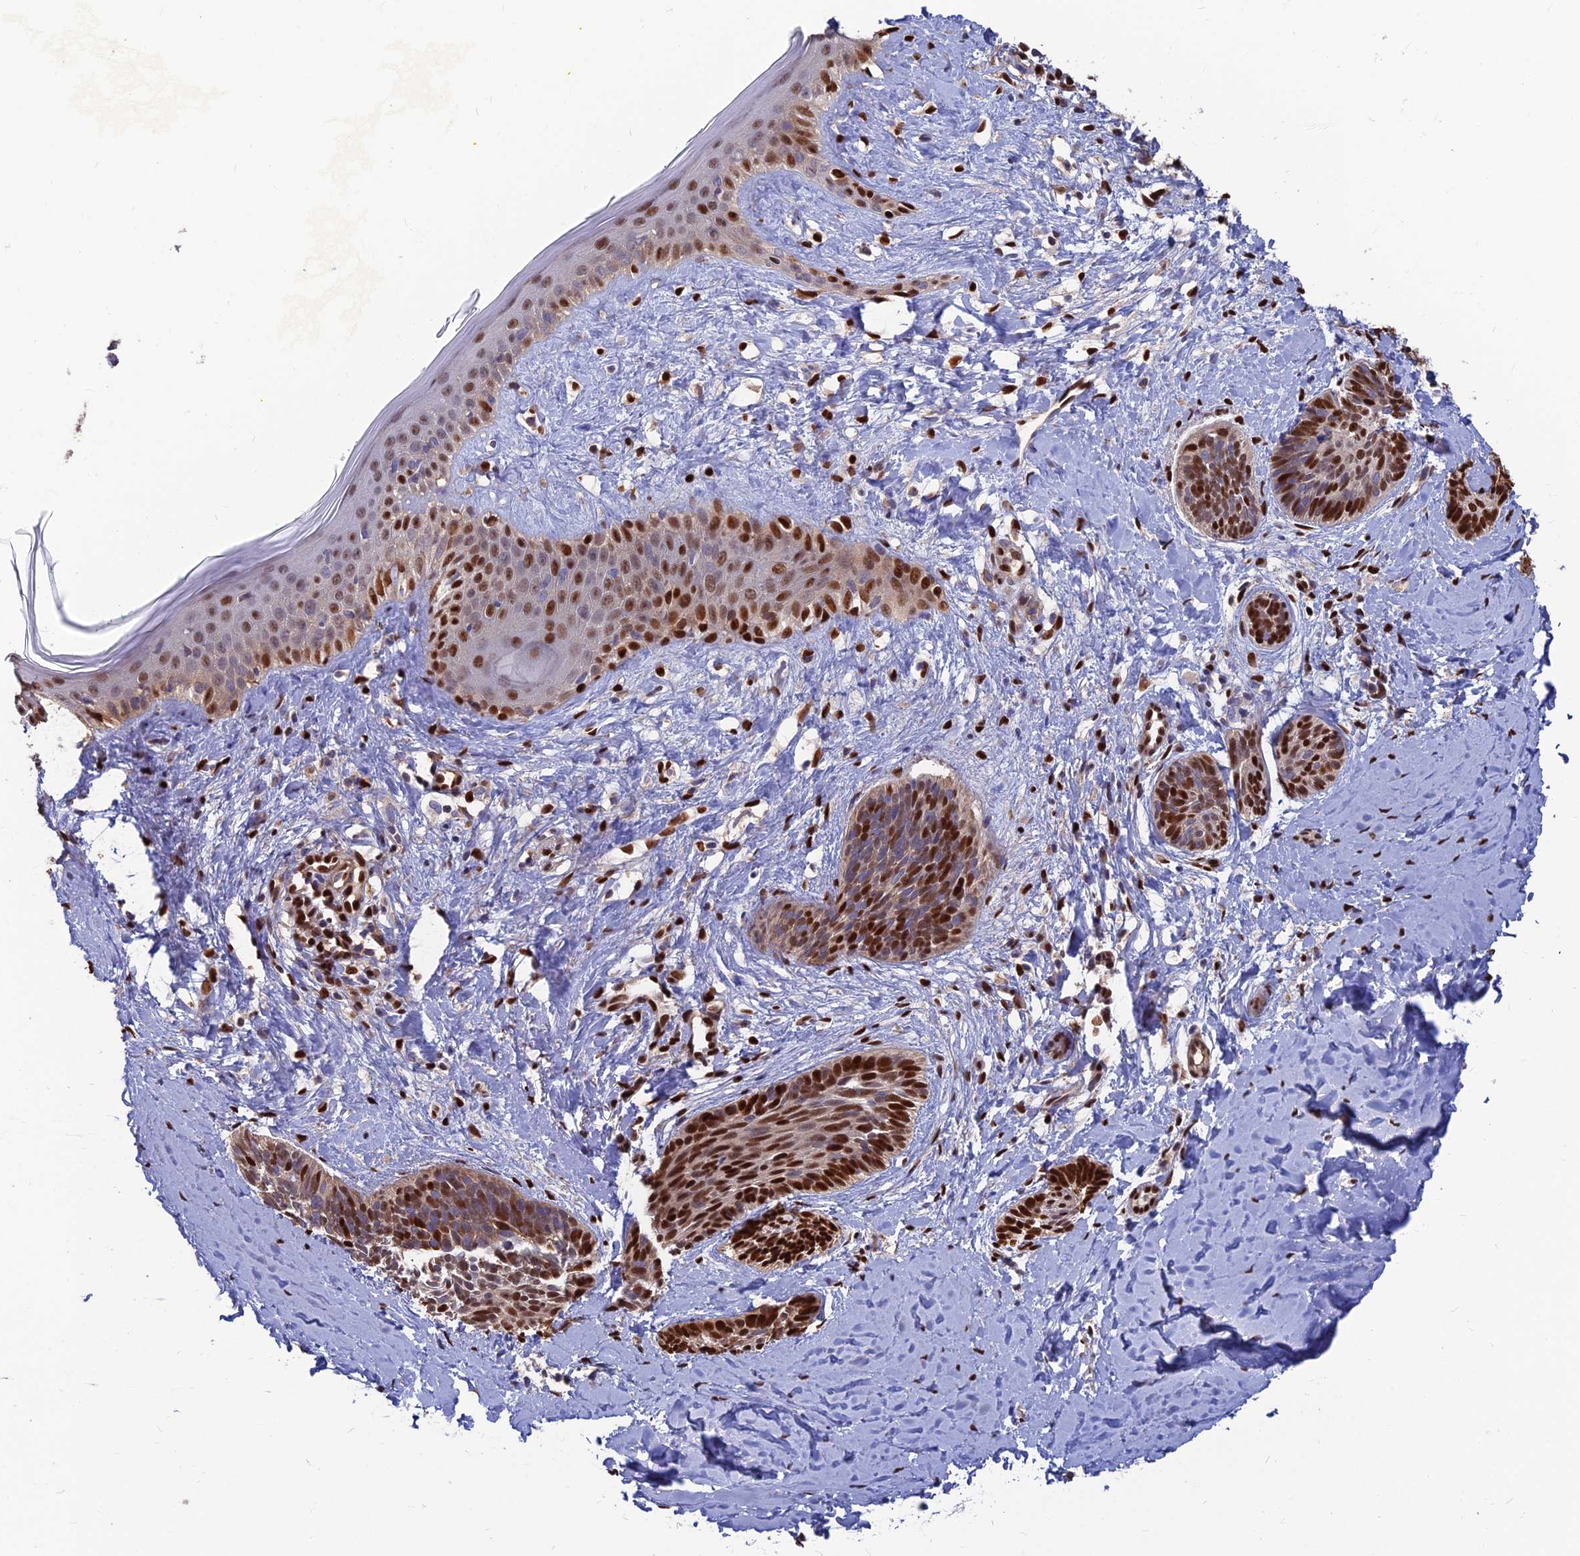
{"staining": {"intensity": "strong", "quantity": ">75%", "location": "nuclear"}, "tissue": "skin cancer", "cell_type": "Tumor cells", "image_type": "cancer", "snomed": [{"axis": "morphology", "description": "Basal cell carcinoma"}, {"axis": "topography", "description": "Skin"}], "caption": "The histopathology image demonstrates immunohistochemical staining of skin cancer. There is strong nuclear positivity is present in about >75% of tumor cells.", "gene": "DNPEP", "patient": {"sex": "female", "age": 81}}